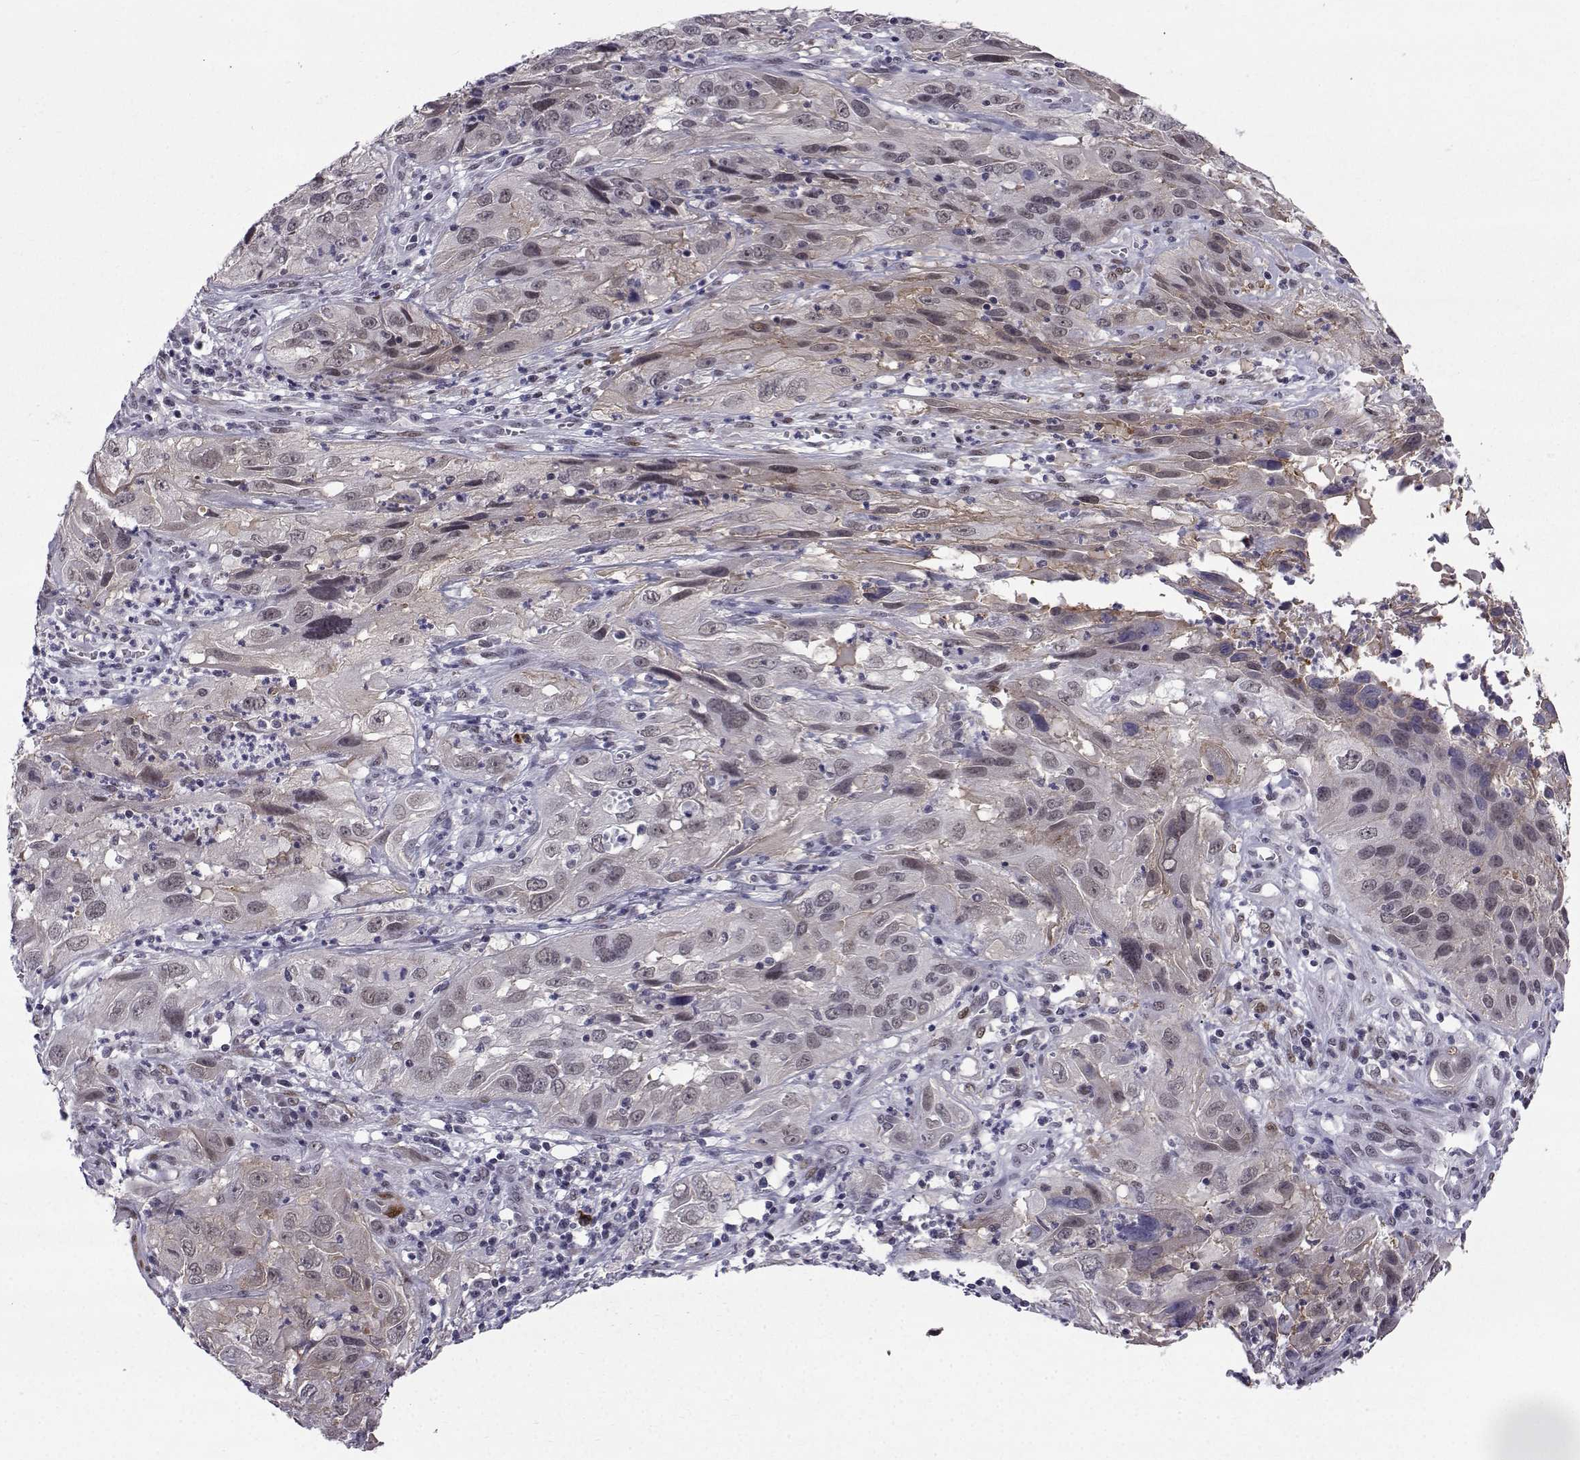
{"staining": {"intensity": "weak", "quantity": "<25%", "location": "nuclear"}, "tissue": "cervical cancer", "cell_type": "Tumor cells", "image_type": "cancer", "snomed": [{"axis": "morphology", "description": "Squamous cell carcinoma, NOS"}, {"axis": "topography", "description": "Cervix"}], "caption": "Immunohistochemistry (IHC) of human cervical squamous cell carcinoma reveals no positivity in tumor cells.", "gene": "RBM24", "patient": {"sex": "female", "age": 32}}